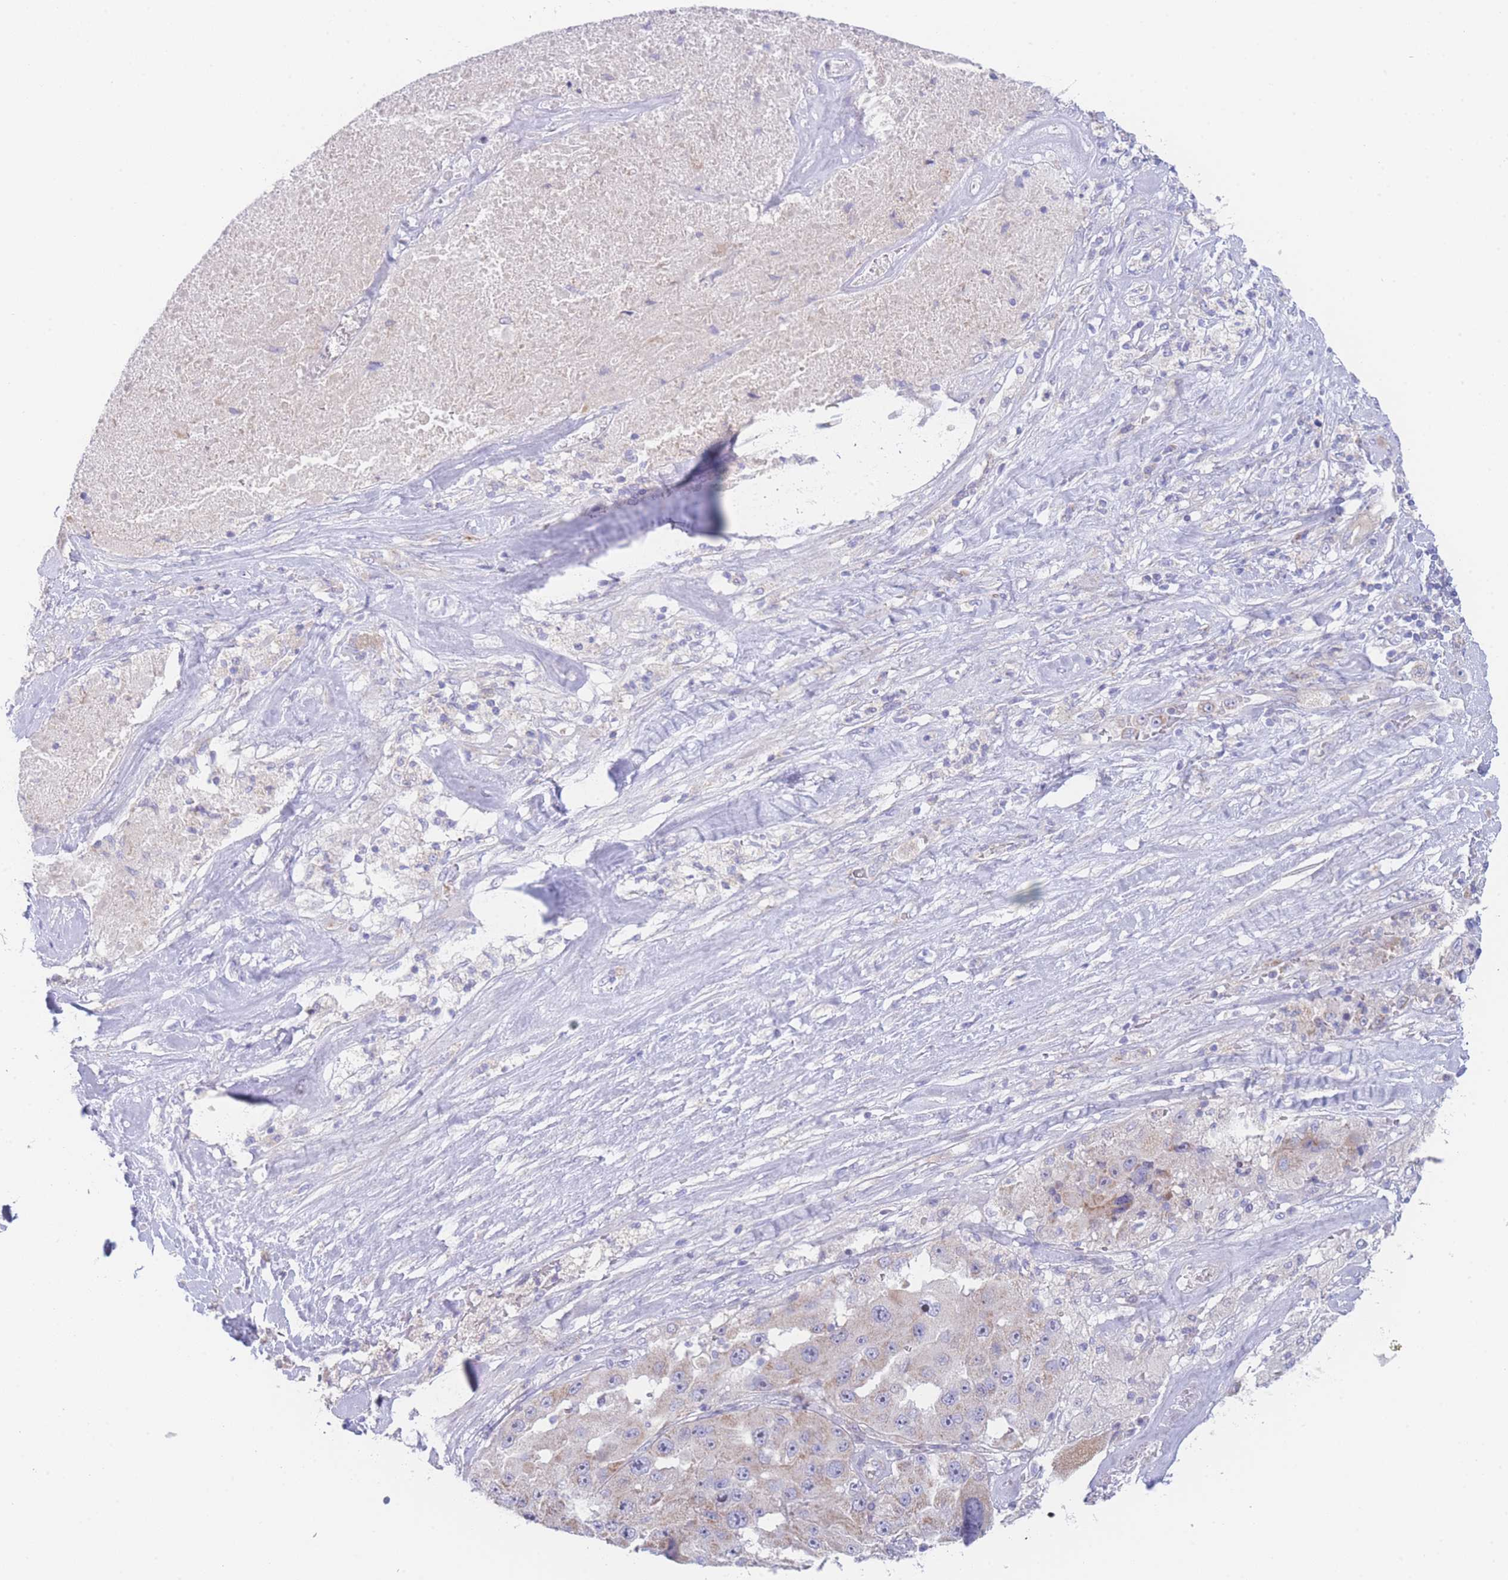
{"staining": {"intensity": "weak", "quantity": "25%-75%", "location": "cytoplasmic/membranous"}, "tissue": "melanoma", "cell_type": "Tumor cells", "image_type": "cancer", "snomed": [{"axis": "morphology", "description": "Malignant melanoma, Metastatic site"}, {"axis": "topography", "description": "Lymph node"}], "caption": "Immunohistochemistry (IHC) histopathology image of neoplastic tissue: malignant melanoma (metastatic site) stained using immunohistochemistry exhibits low levels of weak protein expression localized specifically in the cytoplasmic/membranous of tumor cells, appearing as a cytoplasmic/membranous brown color.", "gene": "GPAM", "patient": {"sex": "male", "age": 62}}